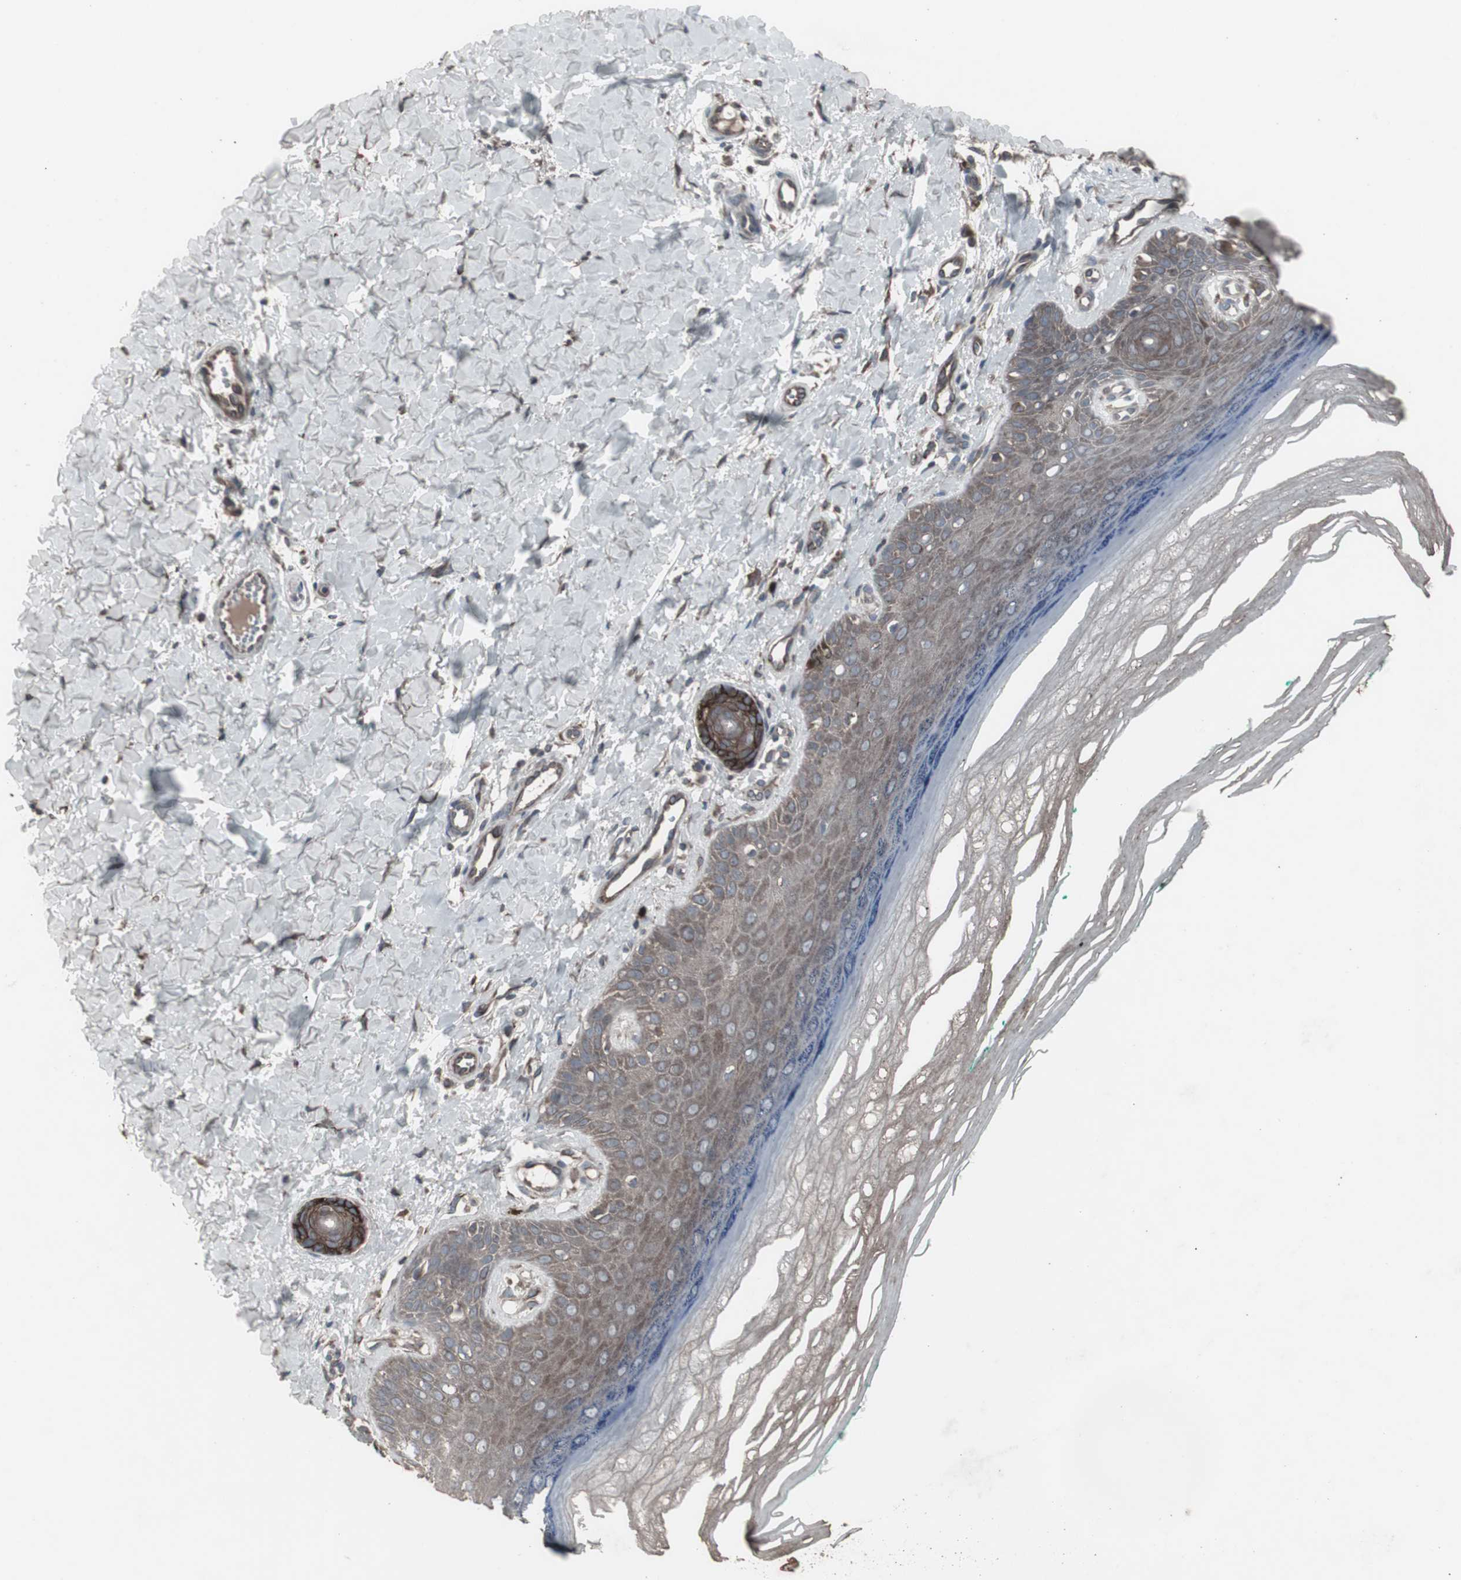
{"staining": {"intensity": "moderate", "quantity": ">75%", "location": "cytoplasmic/membranous"}, "tissue": "skin", "cell_type": "Fibroblasts", "image_type": "normal", "snomed": [{"axis": "morphology", "description": "Normal tissue, NOS"}, {"axis": "topography", "description": "Skin"}], "caption": "Protein staining demonstrates moderate cytoplasmic/membranous positivity in approximately >75% of fibroblasts in benign skin.", "gene": "SSTR2", "patient": {"sex": "male", "age": 26}}